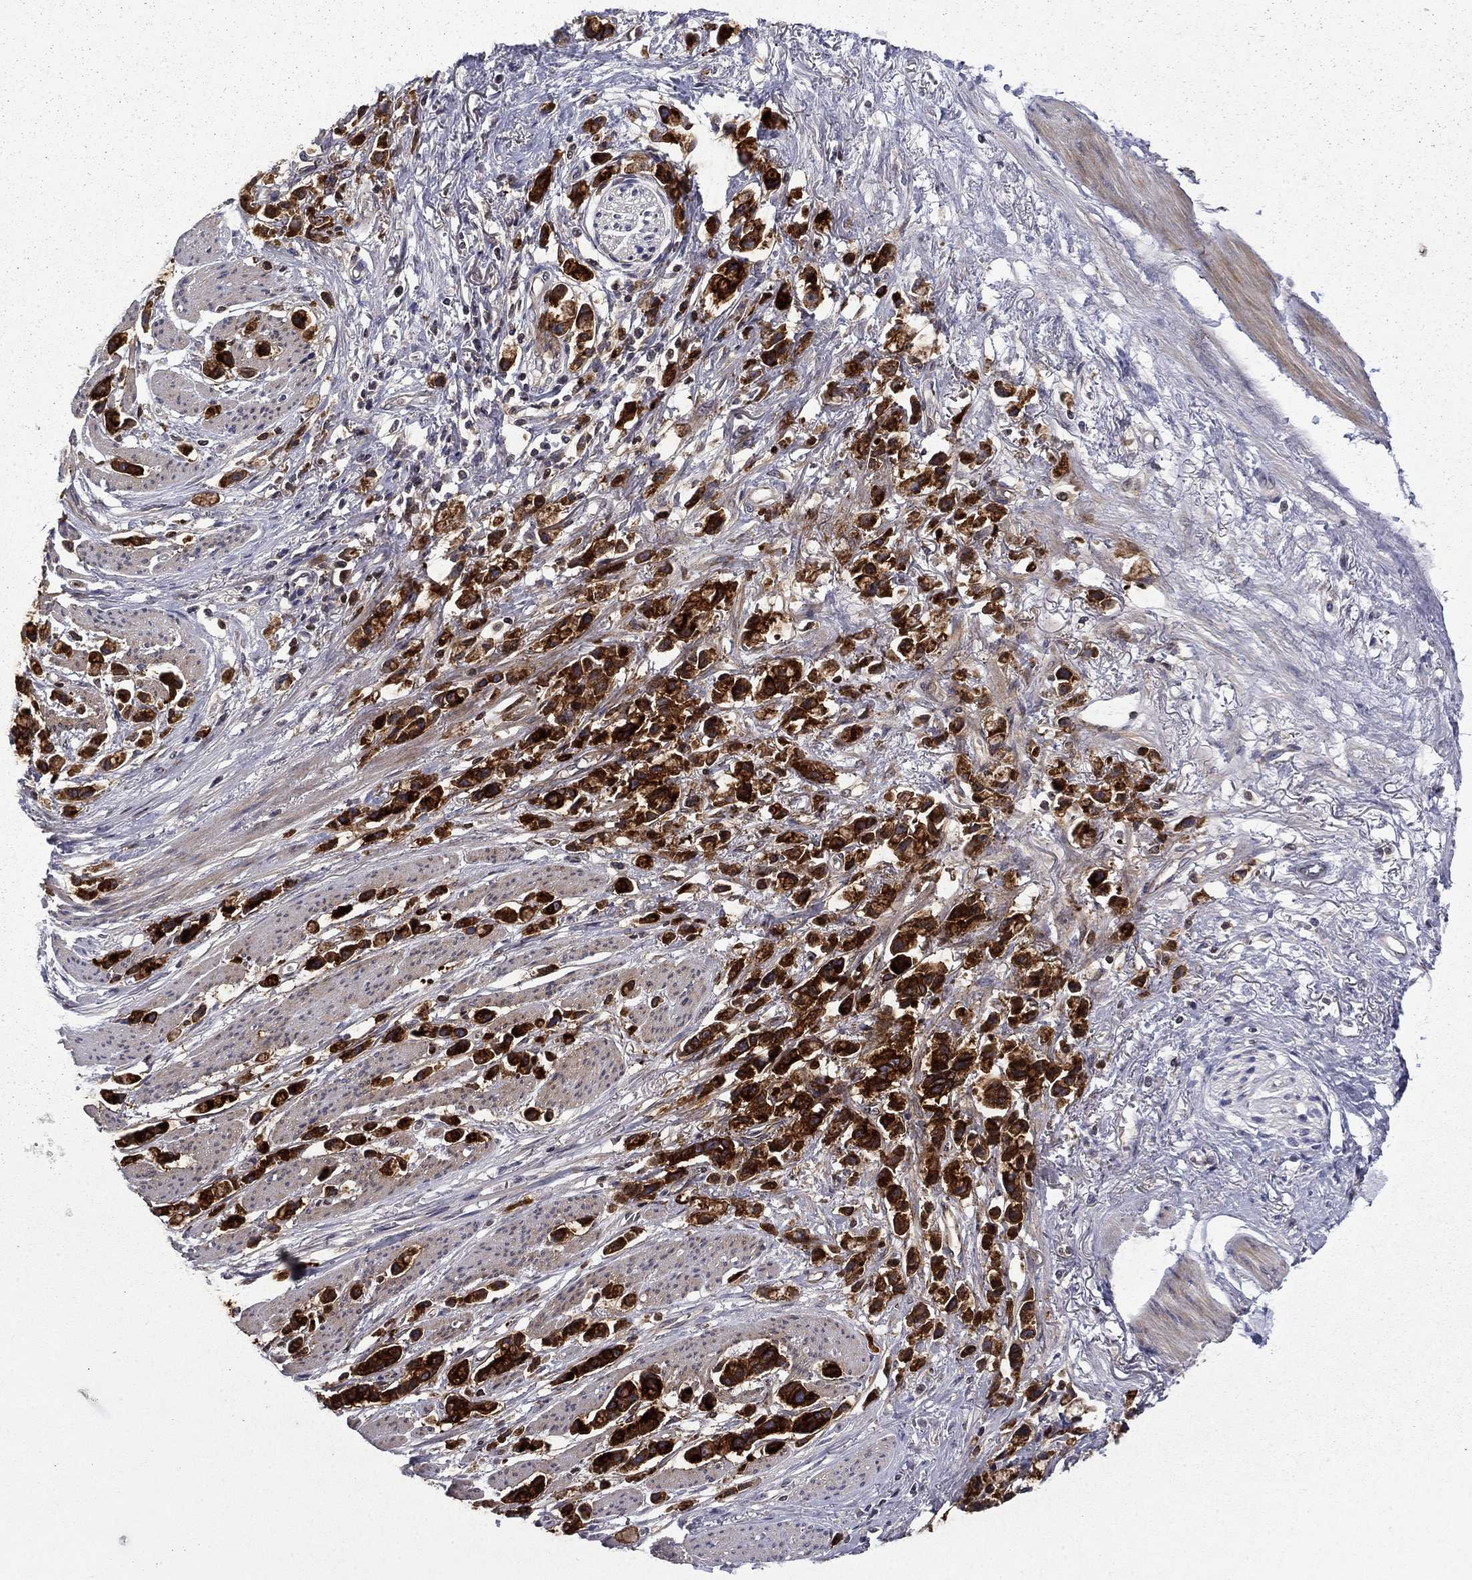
{"staining": {"intensity": "strong", "quantity": ">75%", "location": "cytoplasmic/membranous"}, "tissue": "stomach cancer", "cell_type": "Tumor cells", "image_type": "cancer", "snomed": [{"axis": "morphology", "description": "Adenocarcinoma, NOS"}, {"axis": "topography", "description": "Stomach"}], "caption": "Protein staining of adenocarcinoma (stomach) tissue shows strong cytoplasmic/membranous staining in about >75% of tumor cells.", "gene": "CEACAM7", "patient": {"sex": "female", "age": 81}}